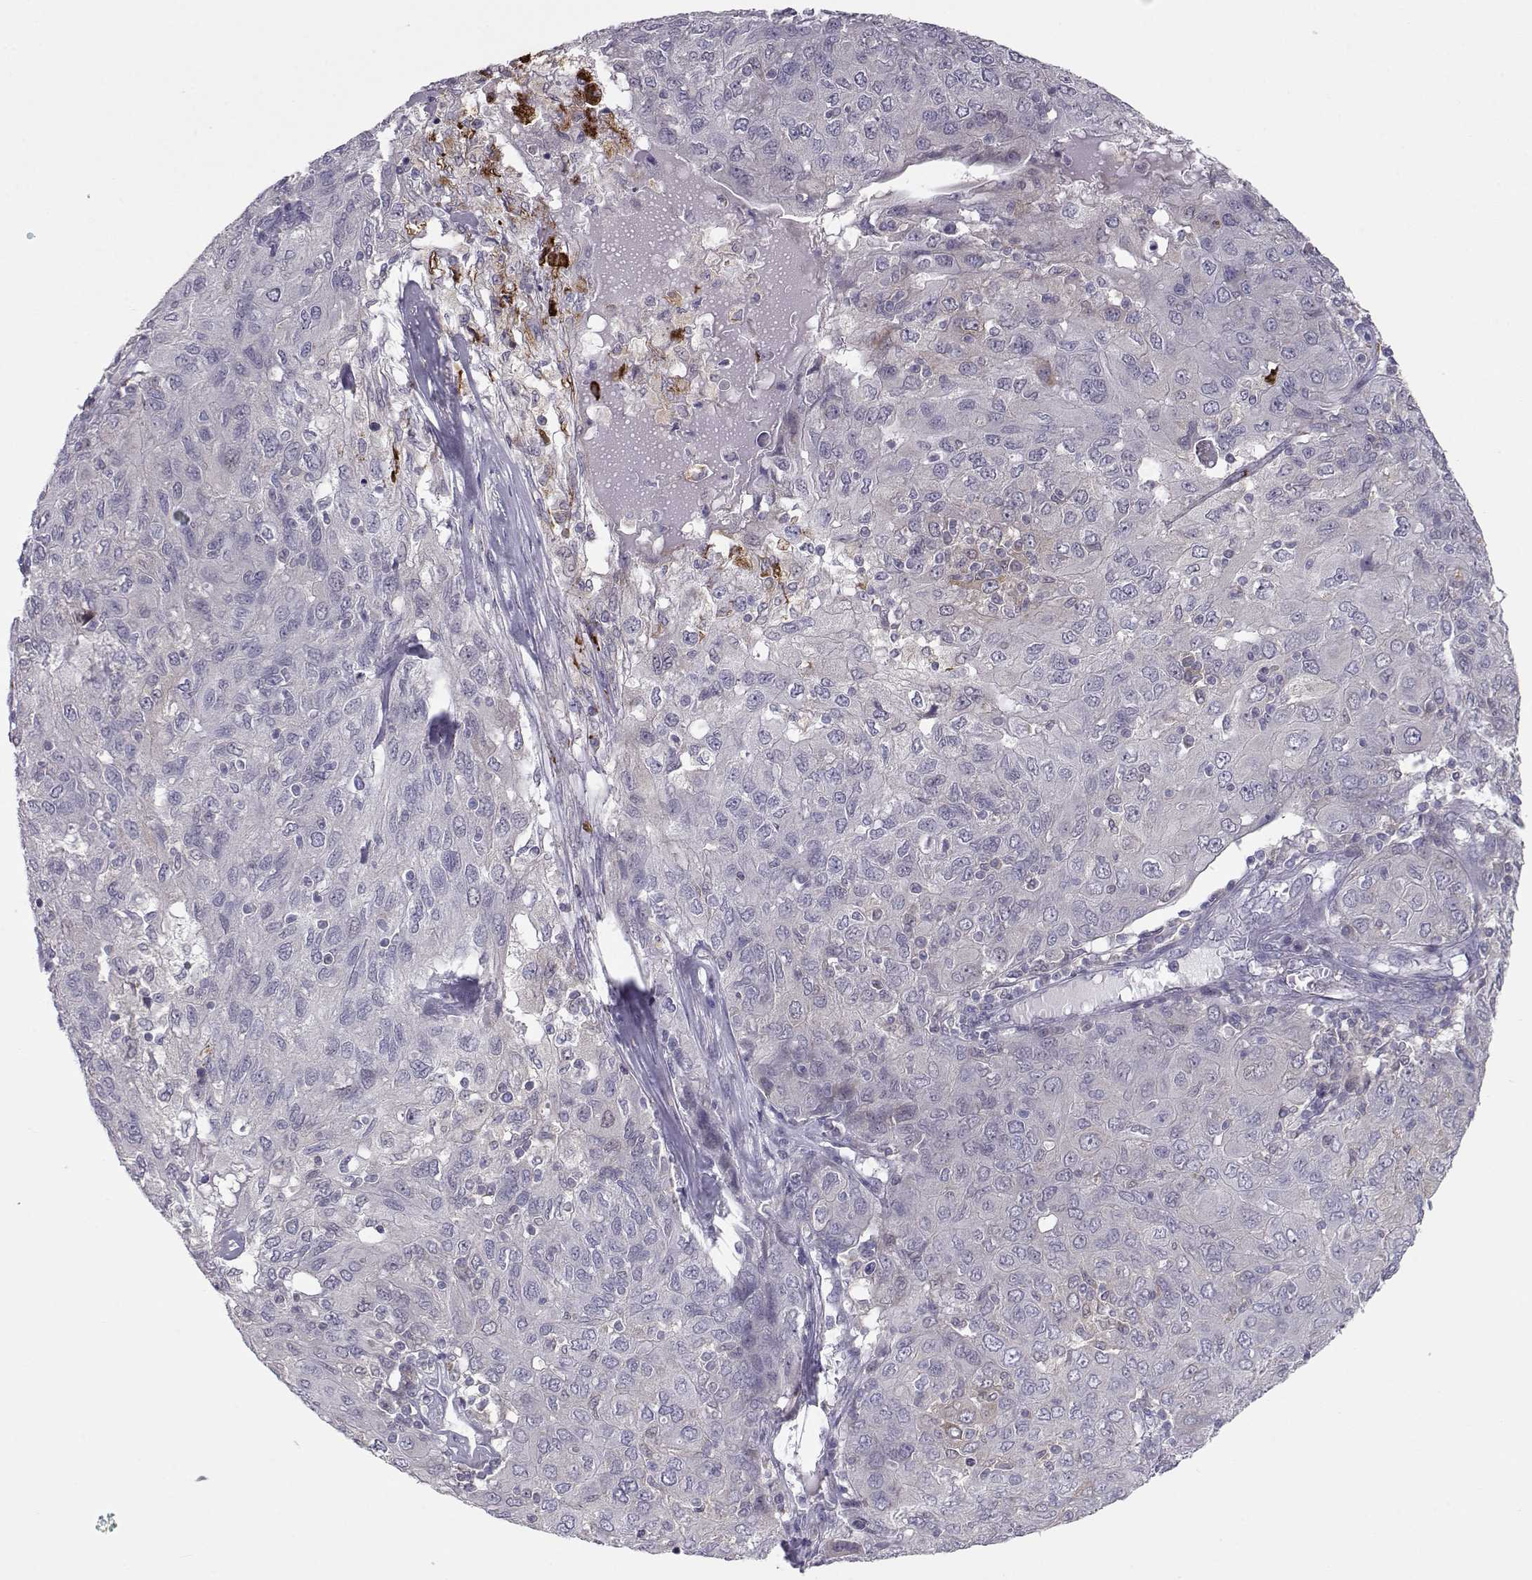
{"staining": {"intensity": "negative", "quantity": "none", "location": "none"}, "tissue": "ovarian cancer", "cell_type": "Tumor cells", "image_type": "cancer", "snomed": [{"axis": "morphology", "description": "Carcinoma, endometroid"}, {"axis": "topography", "description": "Ovary"}], "caption": "DAB immunohistochemical staining of ovarian cancer reveals no significant expression in tumor cells. (DAB IHC, high magnification).", "gene": "NPVF", "patient": {"sex": "female", "age": 50}}